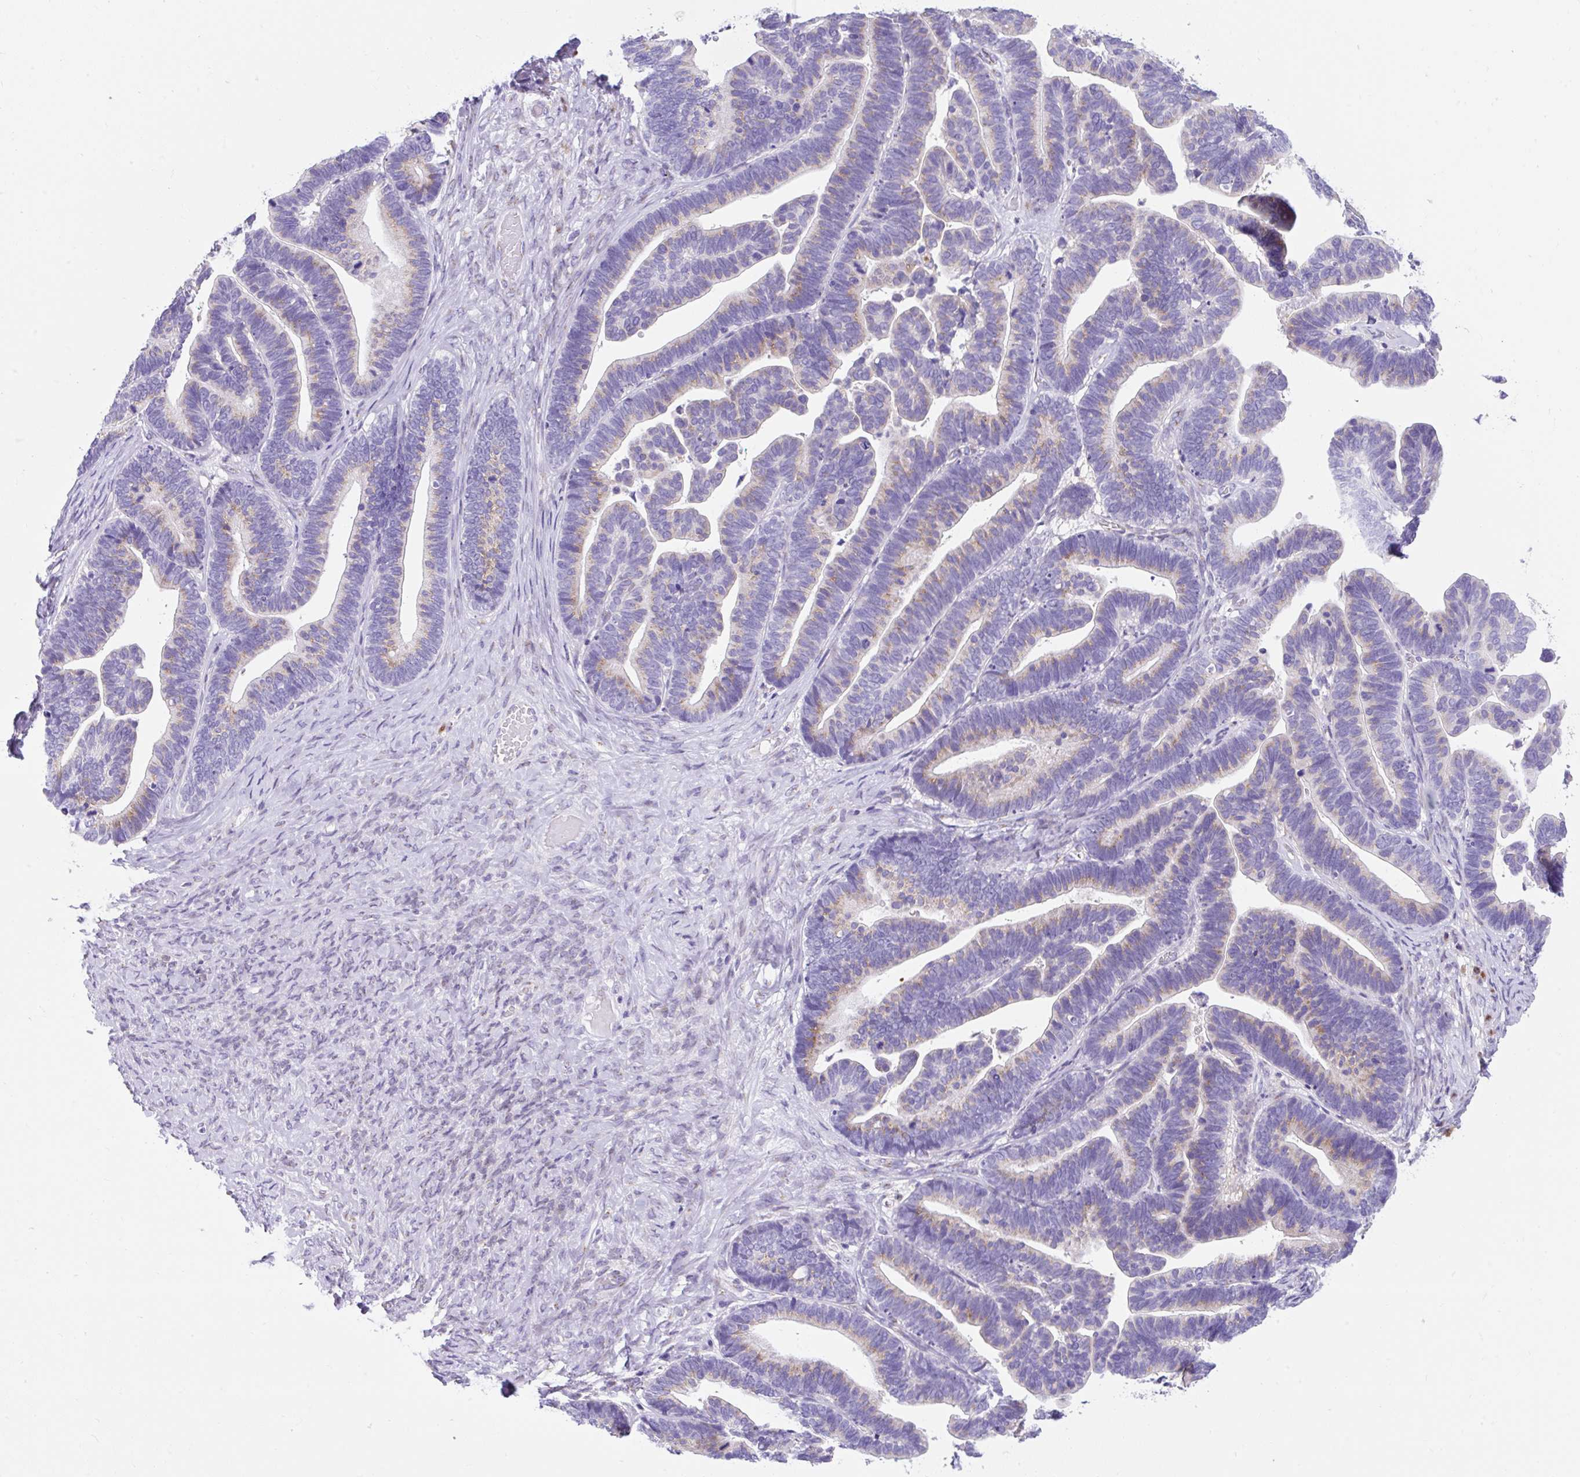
{"staining": {"intensity": "weak", "quantity": ">75%", "location": "cytoplasmic/membranous"}, "tissue": "ovarian cancer", "cell_type": "Tumor cells", "image_type": "cancer", "snomed": [{"axis": "morphology", "description": "Cystadenocarcinoma, serous, NOS"}, {"axis": "topography", "description": "Ovary"}], "caption": "The immunohistochemical stain highlights weak cytoplasmic/membranous expression in tumor cells of serous cystadenocarcinoma (ovarian) tissue. The staining was performed using DAB to visualize the protein expression in brown, while the nuclei were stained in blue with hematoxylin (Magnification: 20x).", "gene": "GOLGA8A", "patient": {"sex": "female", "age": 56}}